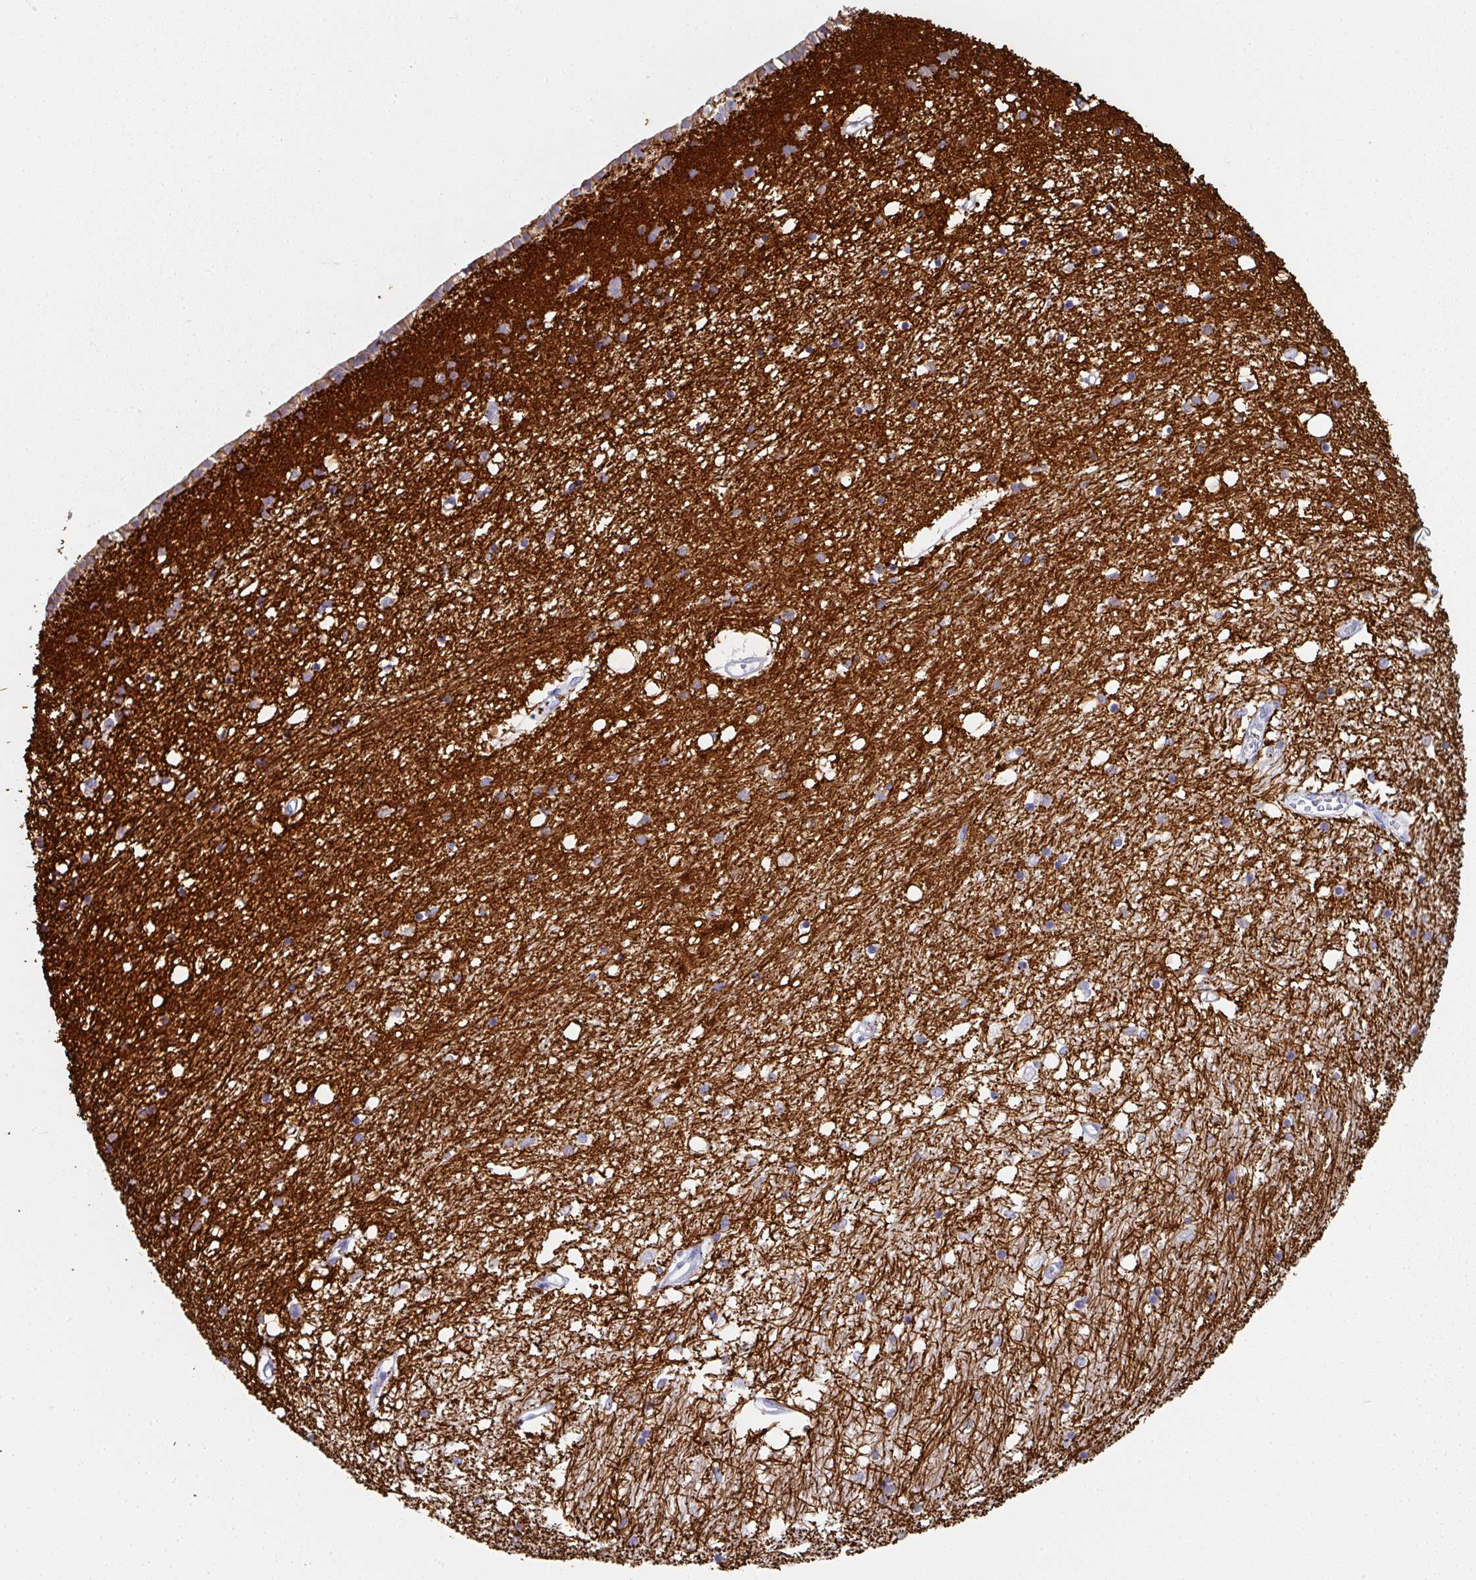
{"staining": {"intensity": "strong", "quantity": "<25%", "location": "cytoplasmic/membranous"}, "tissue": "caudate", "cell_type": "Glial cells", "image_type": "normal", "snomed": [{"axis": "morphology", "description": "Normal tissue, NOS"}, {"axis": "topography", "description": "Lateral ventricle wall"}], "caption": "This is a histology image of immunohistochemistry staining of unremarkable caudate, which shows strong positivity in the cytoplasmic/membranous of glial cells.", "gene": "SETBP1", "patient": {"sex": "male", "age": 70}}